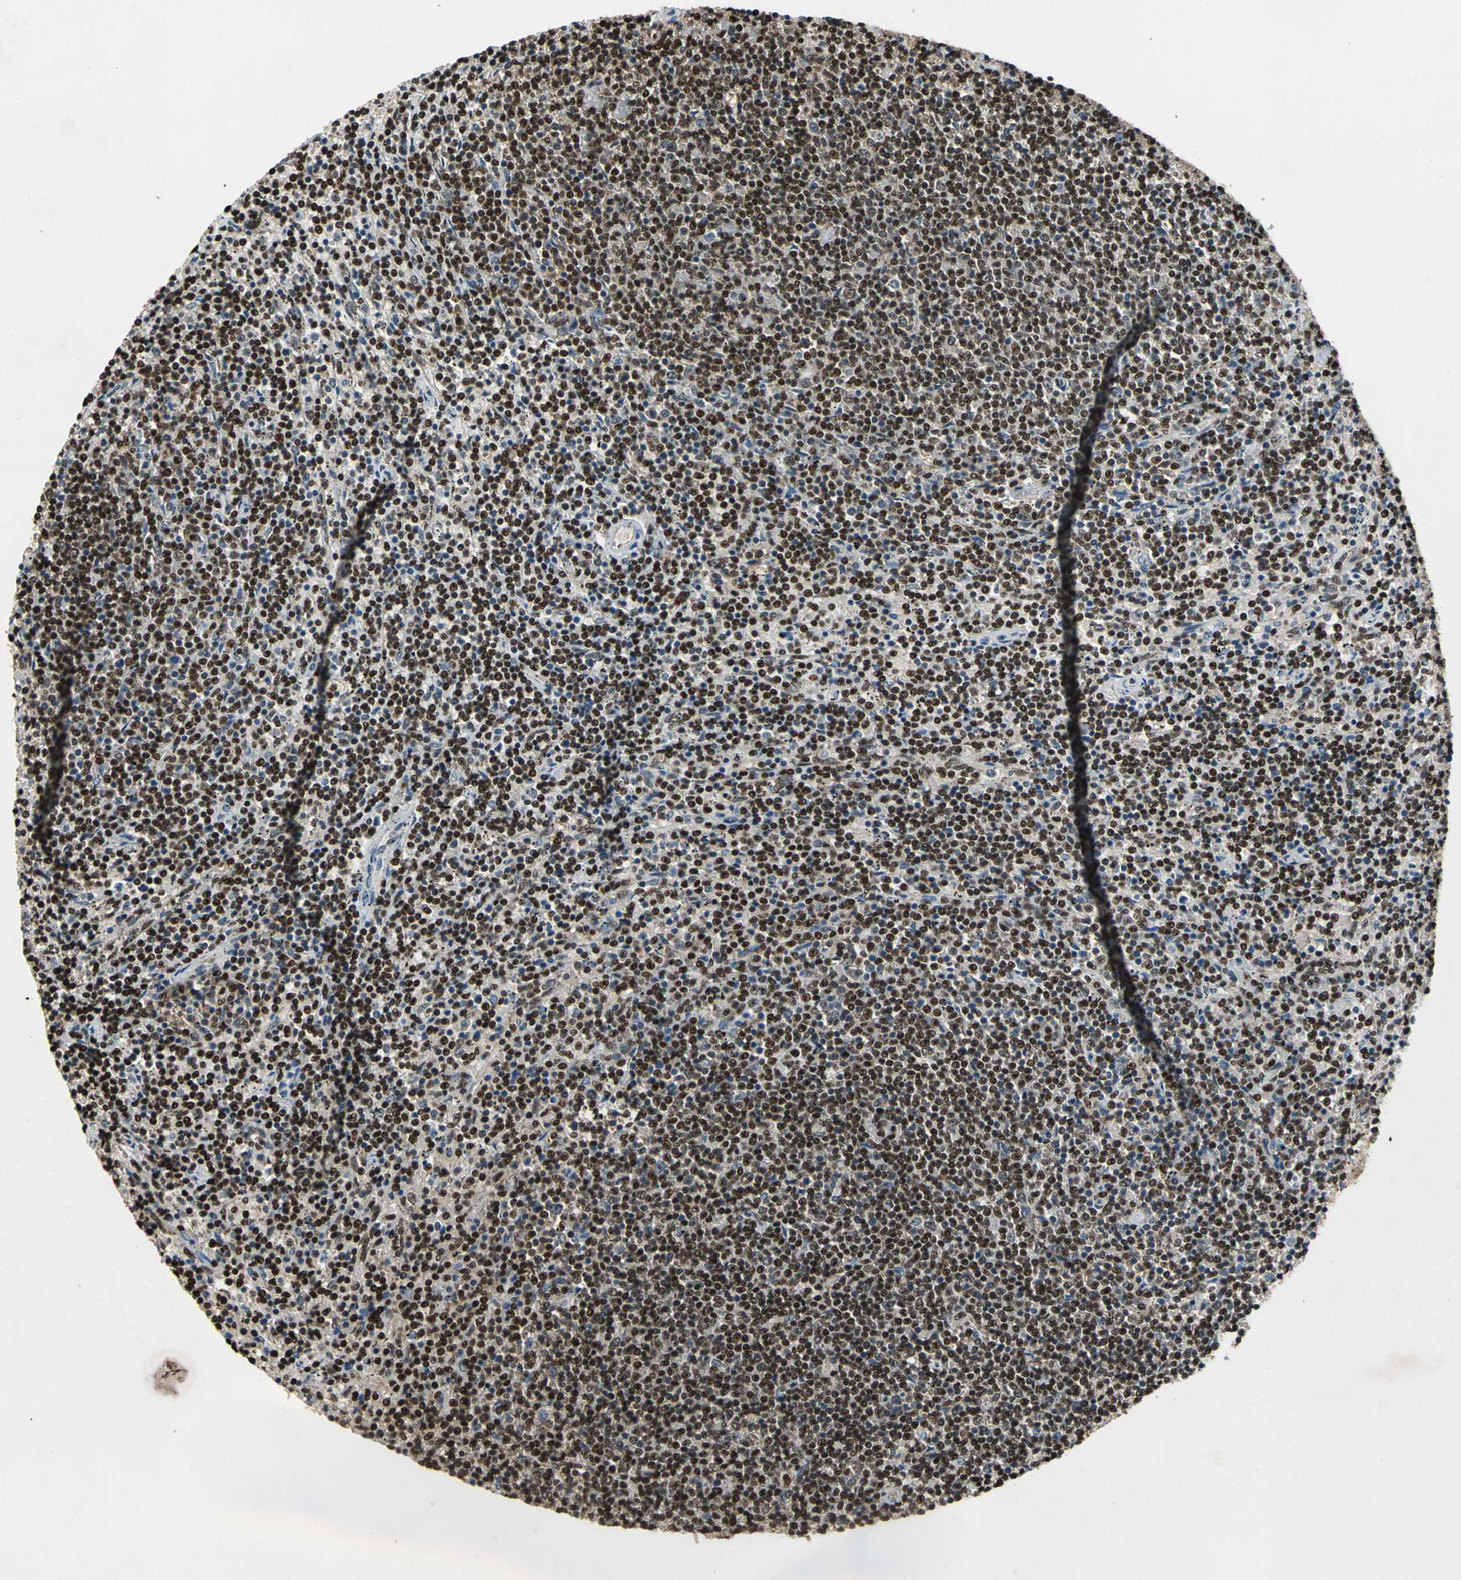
{"staining": {"intensity": "strong", "quantity": ">75%", "location": "nuclear"}, "tissue": "lymphoma", "cell_type": "Tumor cells", "image_type": "cancer", "snomed": [{"axis": "morphology", "description": "Malignant lymphoma, non-Hodgkin's type, Low grade"}, {"axis": "topography", "description": "Spleen"}], "caption": "IHC of low-grade malignant lymphoma, non-Hodgkin's type demonstrates high levels of strong nuclear positivity in approximately >75% of tumor cells.", "gene": "ANP32A", "patient": {"sex": "female", "age": 50}}